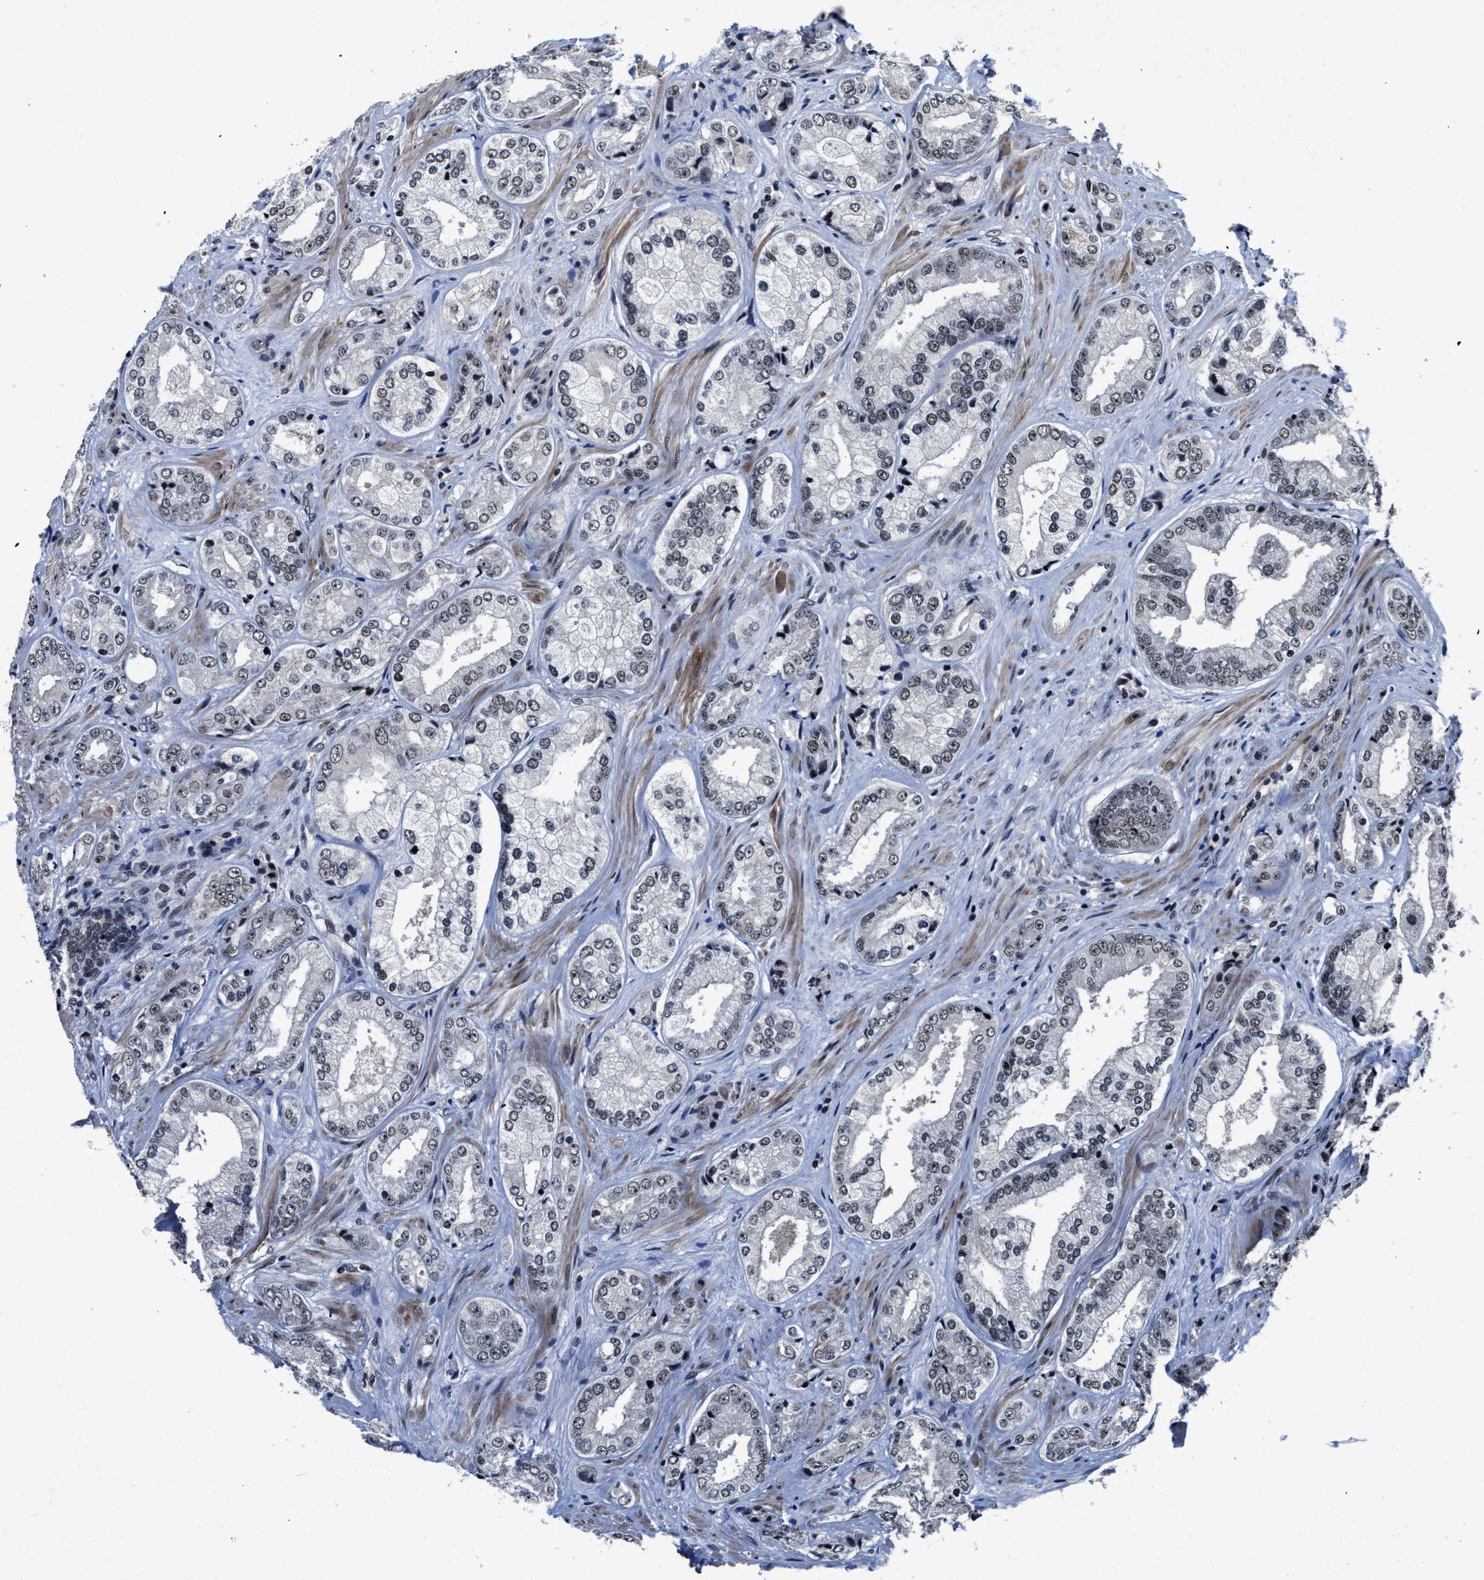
{"staining": {"intensity": "weak", "quantity": "25%-75%", "location": "nuclear"}, "tissue": "prostate cancer", "cell_type": "Tumor cells", "image_type": "cancer", "snomed": [{"axis": "morphology", "description": "Adenocarcinoma, High grade"}, {"axis": "topography", "description": "Prostate"}], "caption": "The micrograph displays staining of high-grade adenocarcinoma (prostate), revealing weak nuclear protein staining (brown color) within tumor cells.", "gene": "ZNF233", "patient": {"sex": "male", "age": 61}}